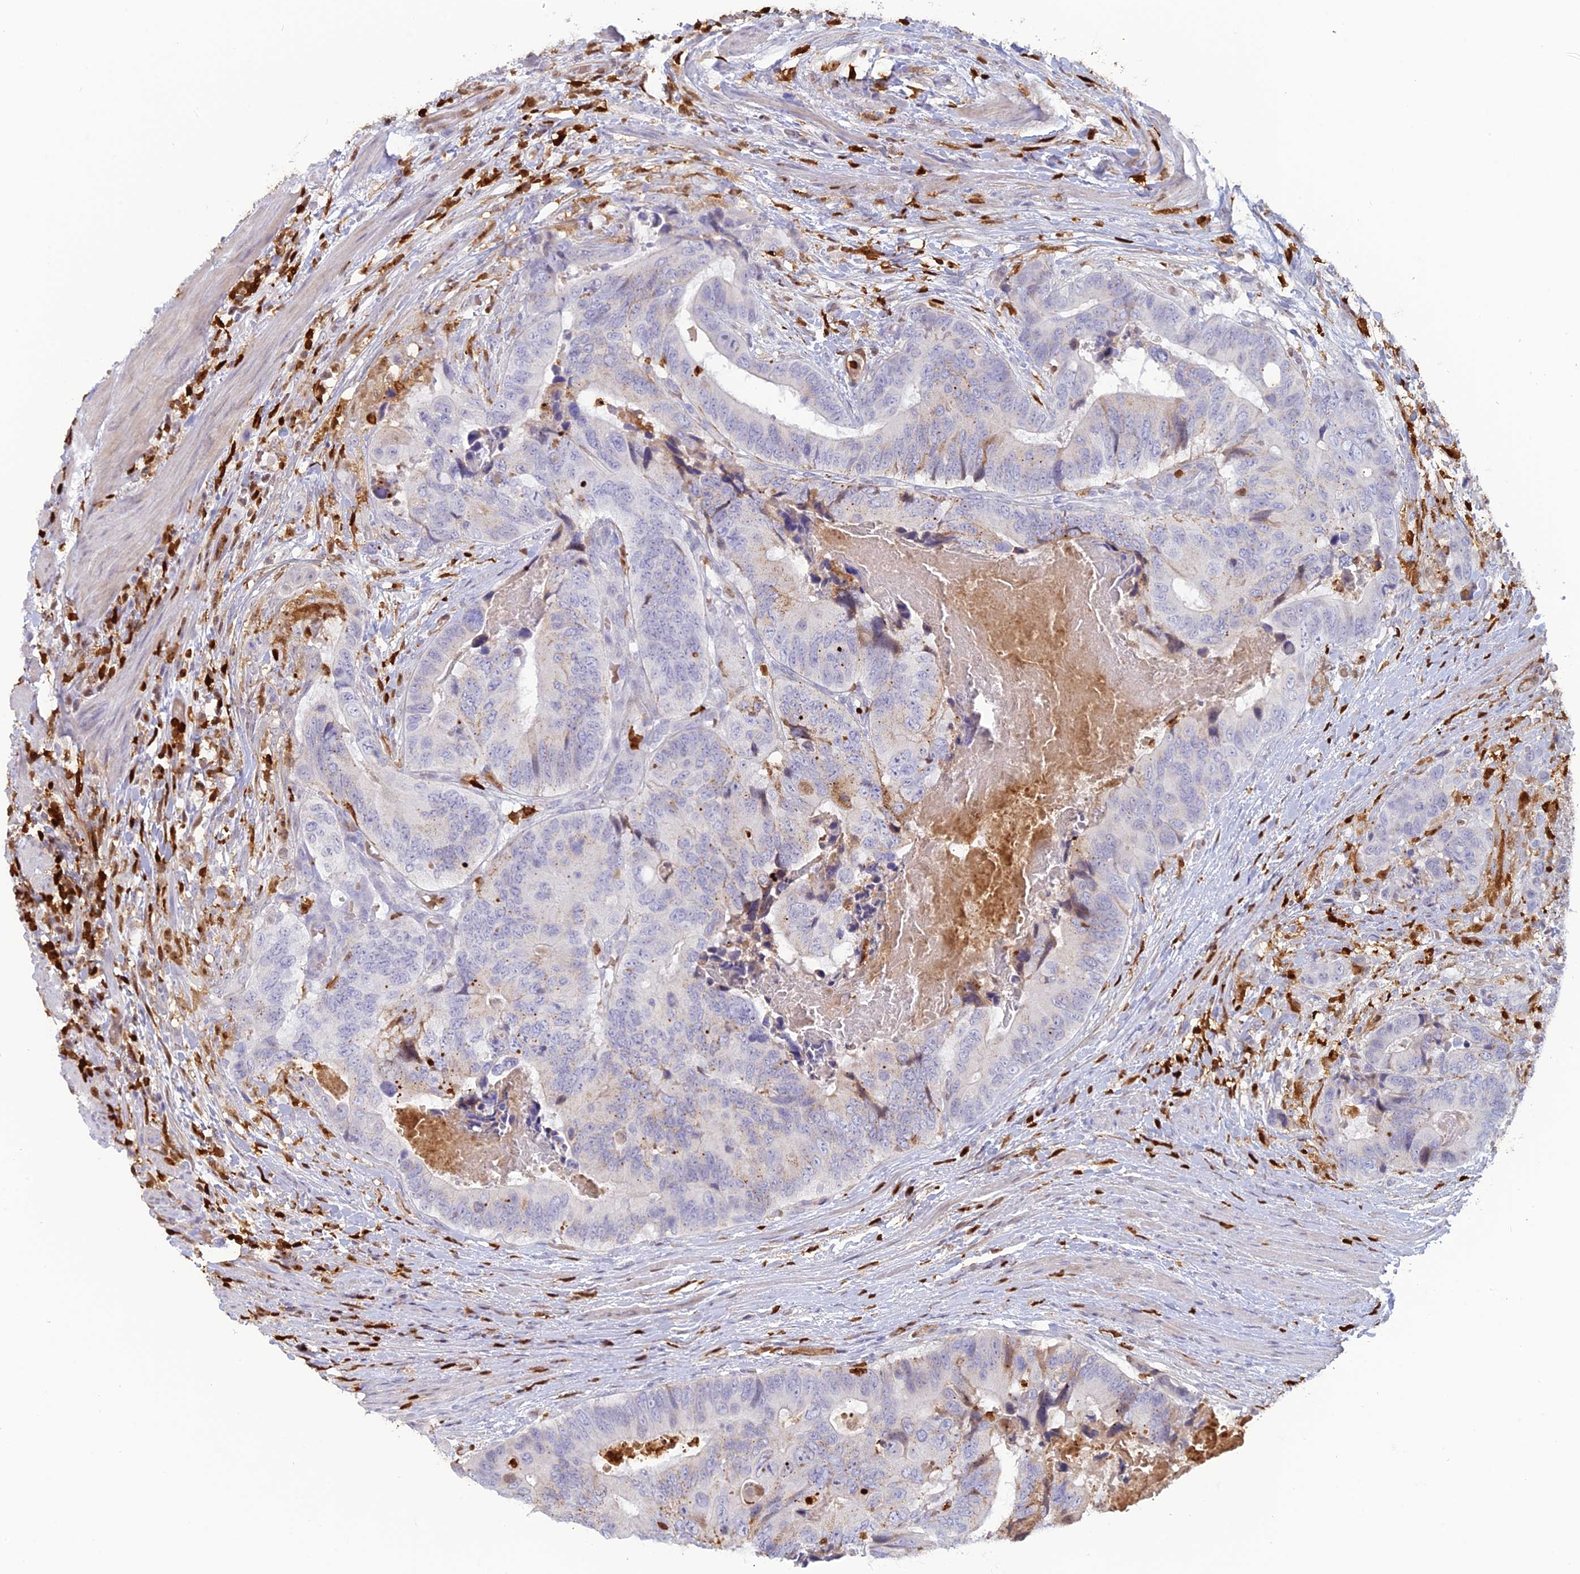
{"staining": {"intensity": "negative", "quantity": "none", "location": "none"}, "tissue": "colorectal cancer", "cell_type": "Tumor cells", "image_type": "cancer", "snomed": [{"axis": "morphology", "description": "Adenocarcinoma, NOS"}, {"axis": "topography", "description": "Colon"}], "caption": "An immunohistochemistry (IHC) photomicrograph of adenocarcinoma (colorectal) is shown. There is no staining in tumor cells of adenocarcinoma (colorectal).", "gene": "PGBD4", "patient": {"sex": "male", "age": 84}}